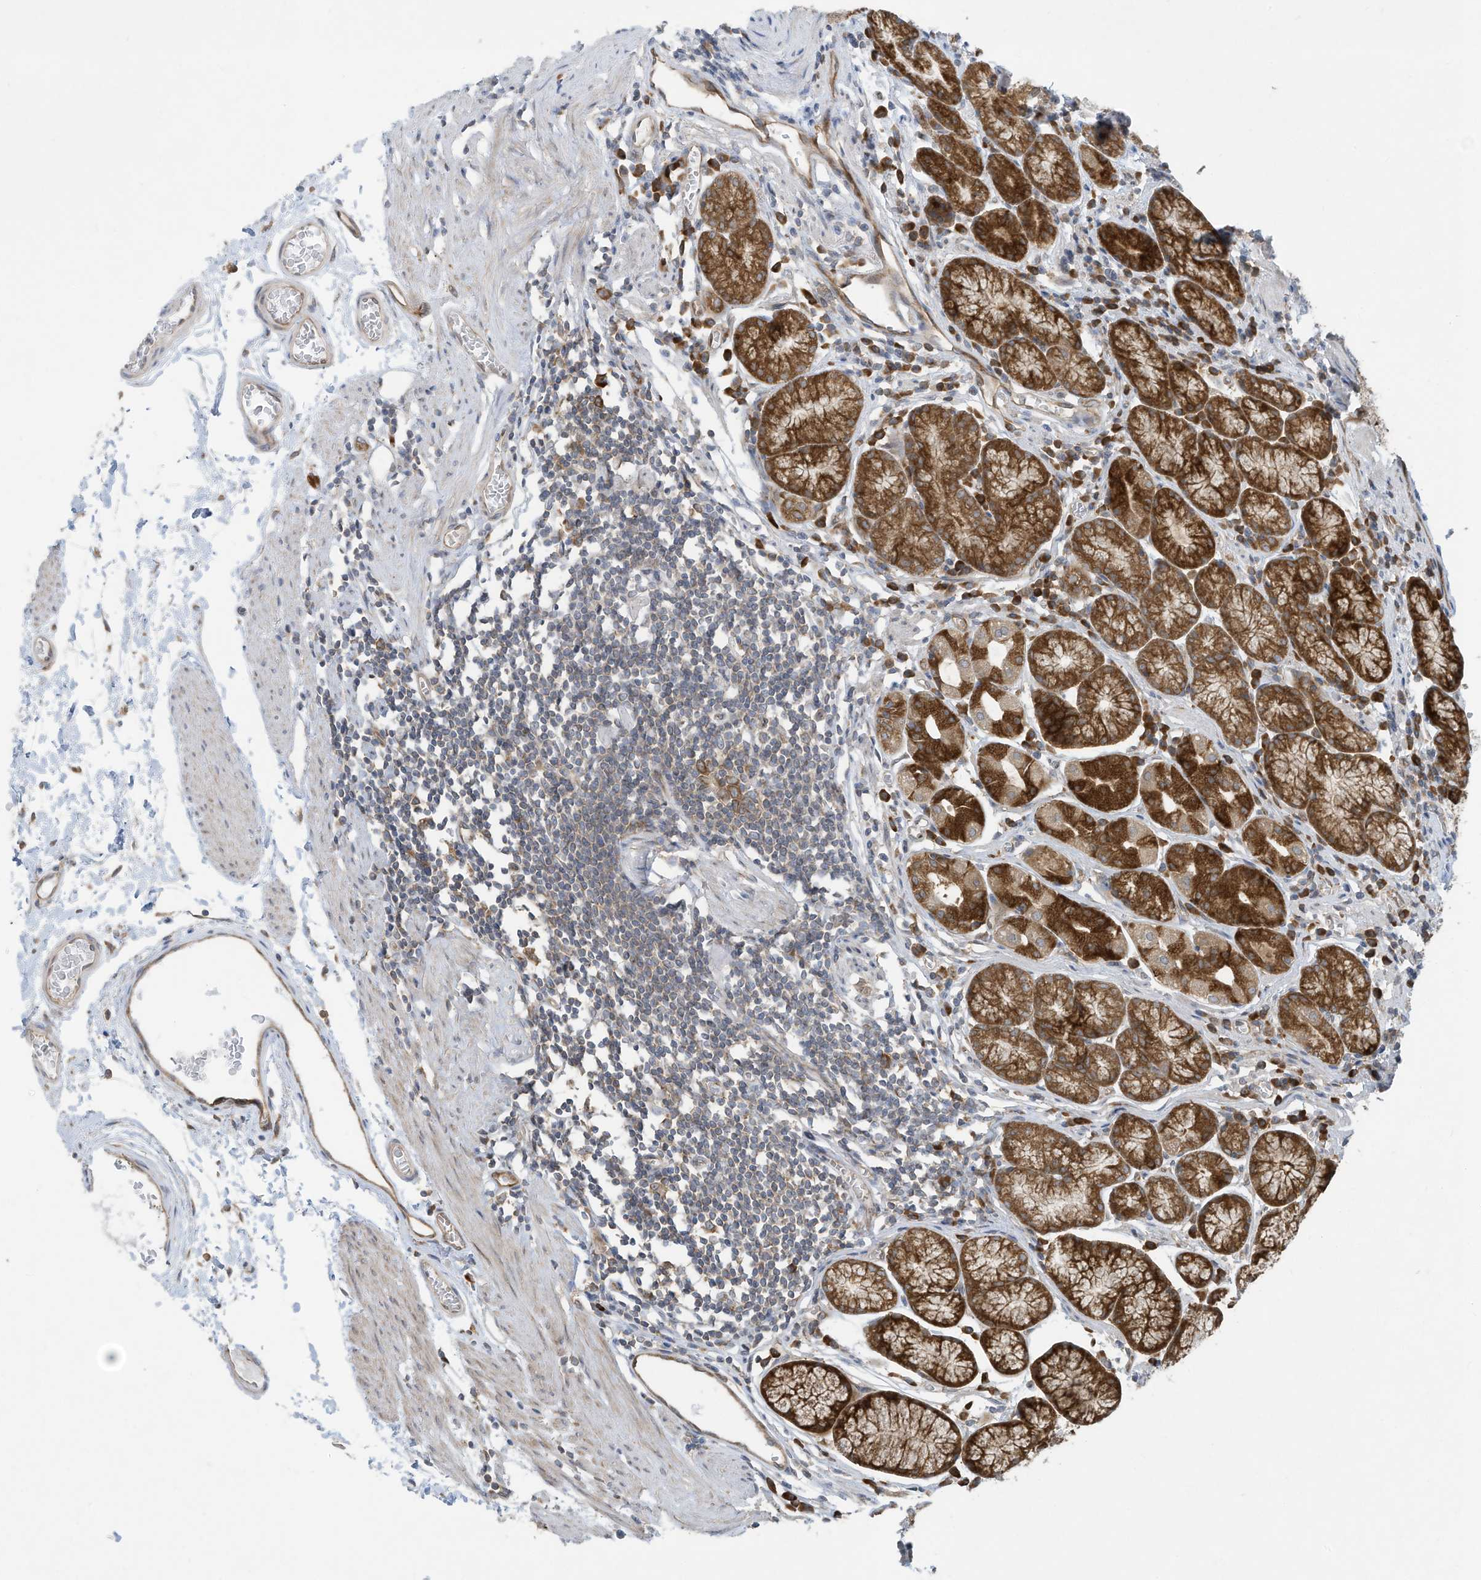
{"staining": {"intensity": "moderate", "quantity": ">75%", "location": "cytoplasmic/membranous"}, "tissue": "stomach", "cell_type": "Glandular cells", "image_type": "normal", "snomed": [{"axis": "morphology", "description": "Normal tissue, NOS"}, {"axis": "topography", "description": "Stomach"}], "caption": "This is a photomicrograph of IHC staining of benign stomach, which shows moderate positivity in the cytoplasmic/membranous of glandular cells.", "gene": "USE1", "patient": {"sex": "male", "age": 55}}